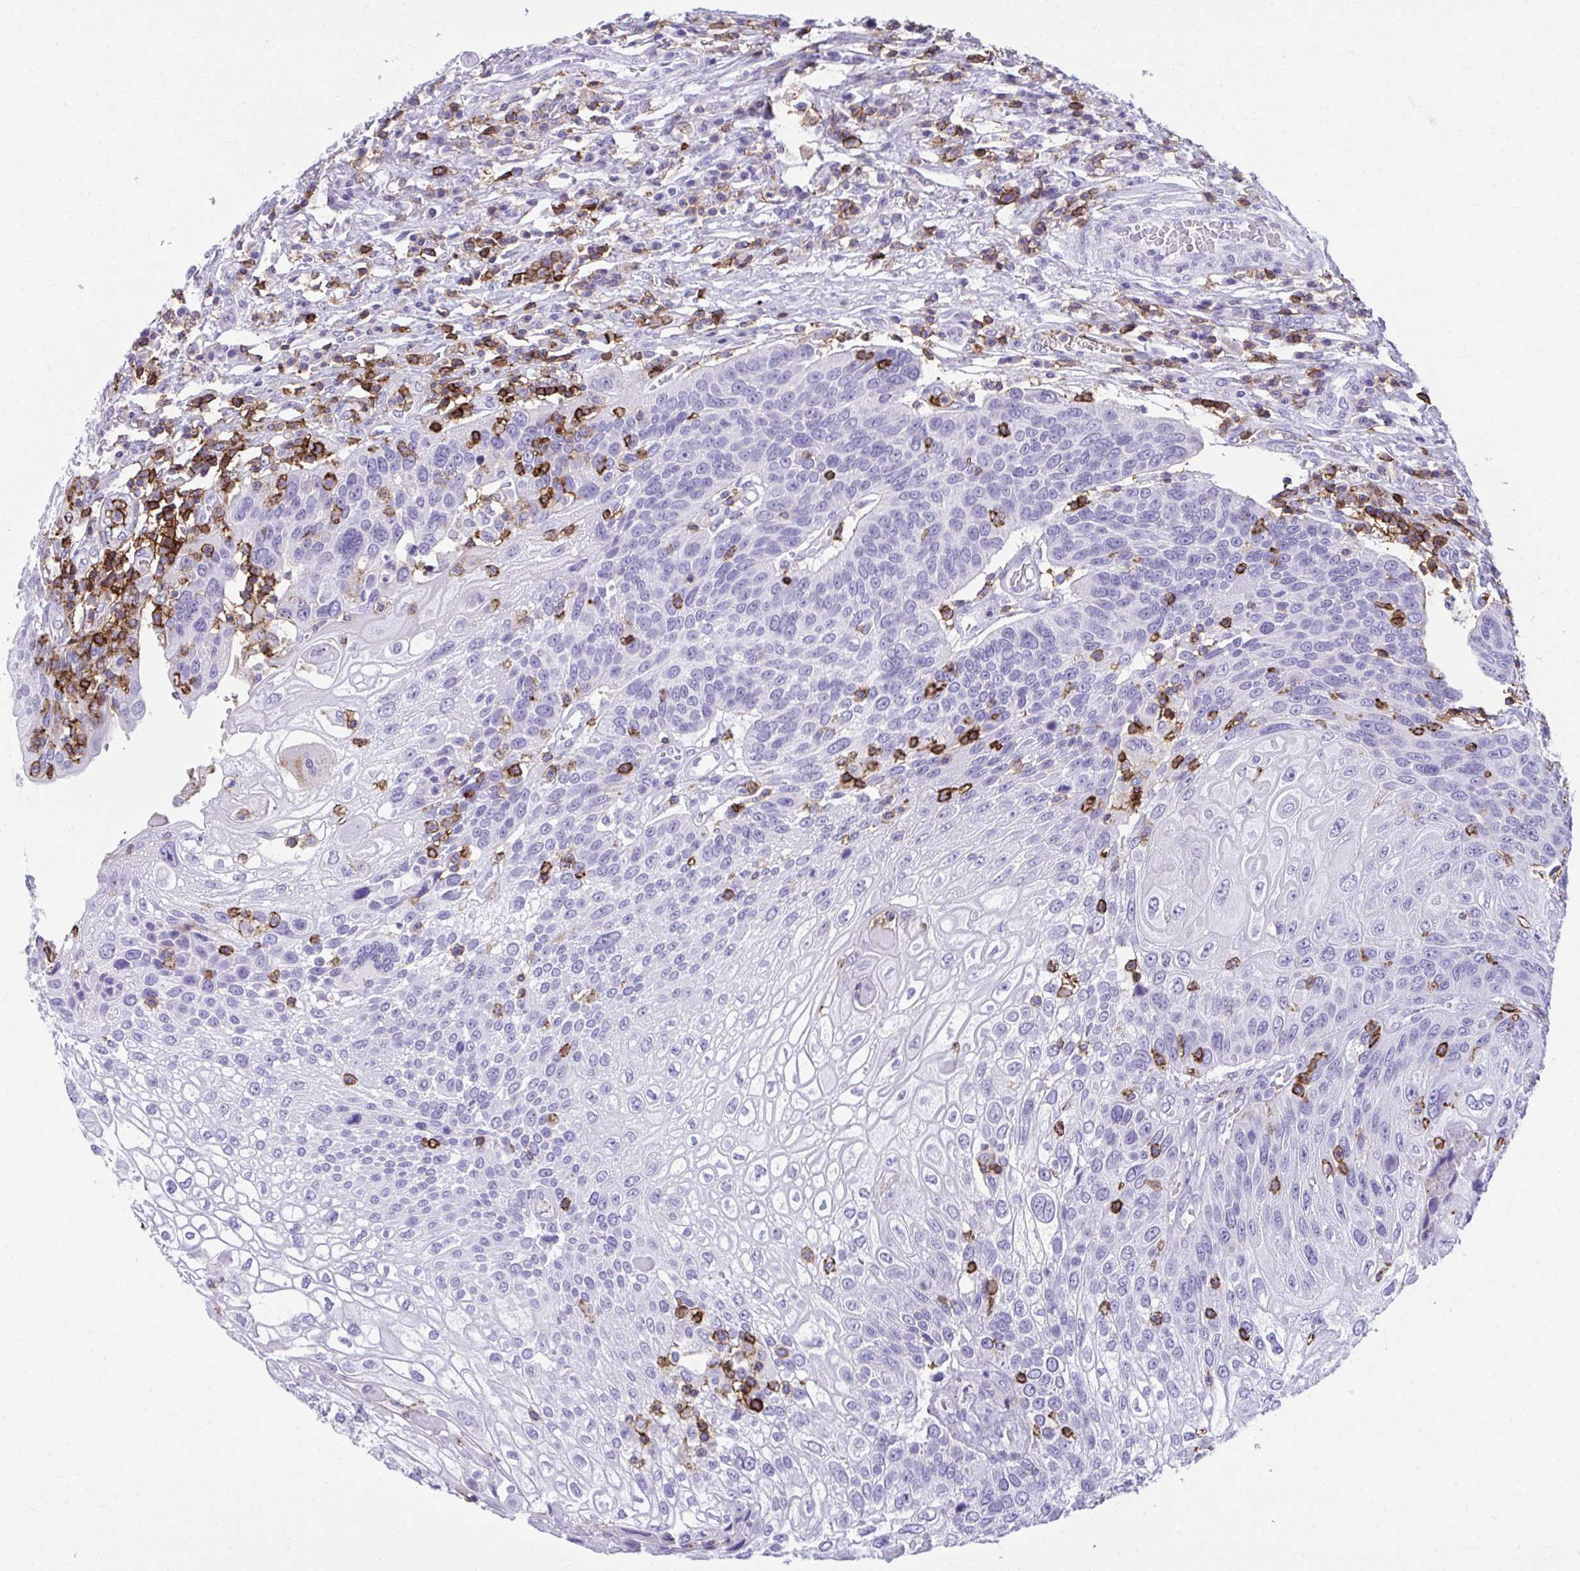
{"staining": {"intensity": "negative", "quantity": "none", "location": "none"}, "tissue": "urothelial cancer", "cell_type": "Tumor cells", "image_type": "cancer", "snomed": [{"axis": "morphology", "description": "Urothelial carcinoma, High grade"}, {"axis": "topography", "description": "Urinary bladder"}], "caption": "Urothelial cancer was stained to show a protein in brown. There is no significant staining in tumor cells.", "gene": "SPN", "patient": {"sex": "female", "age": 70}}